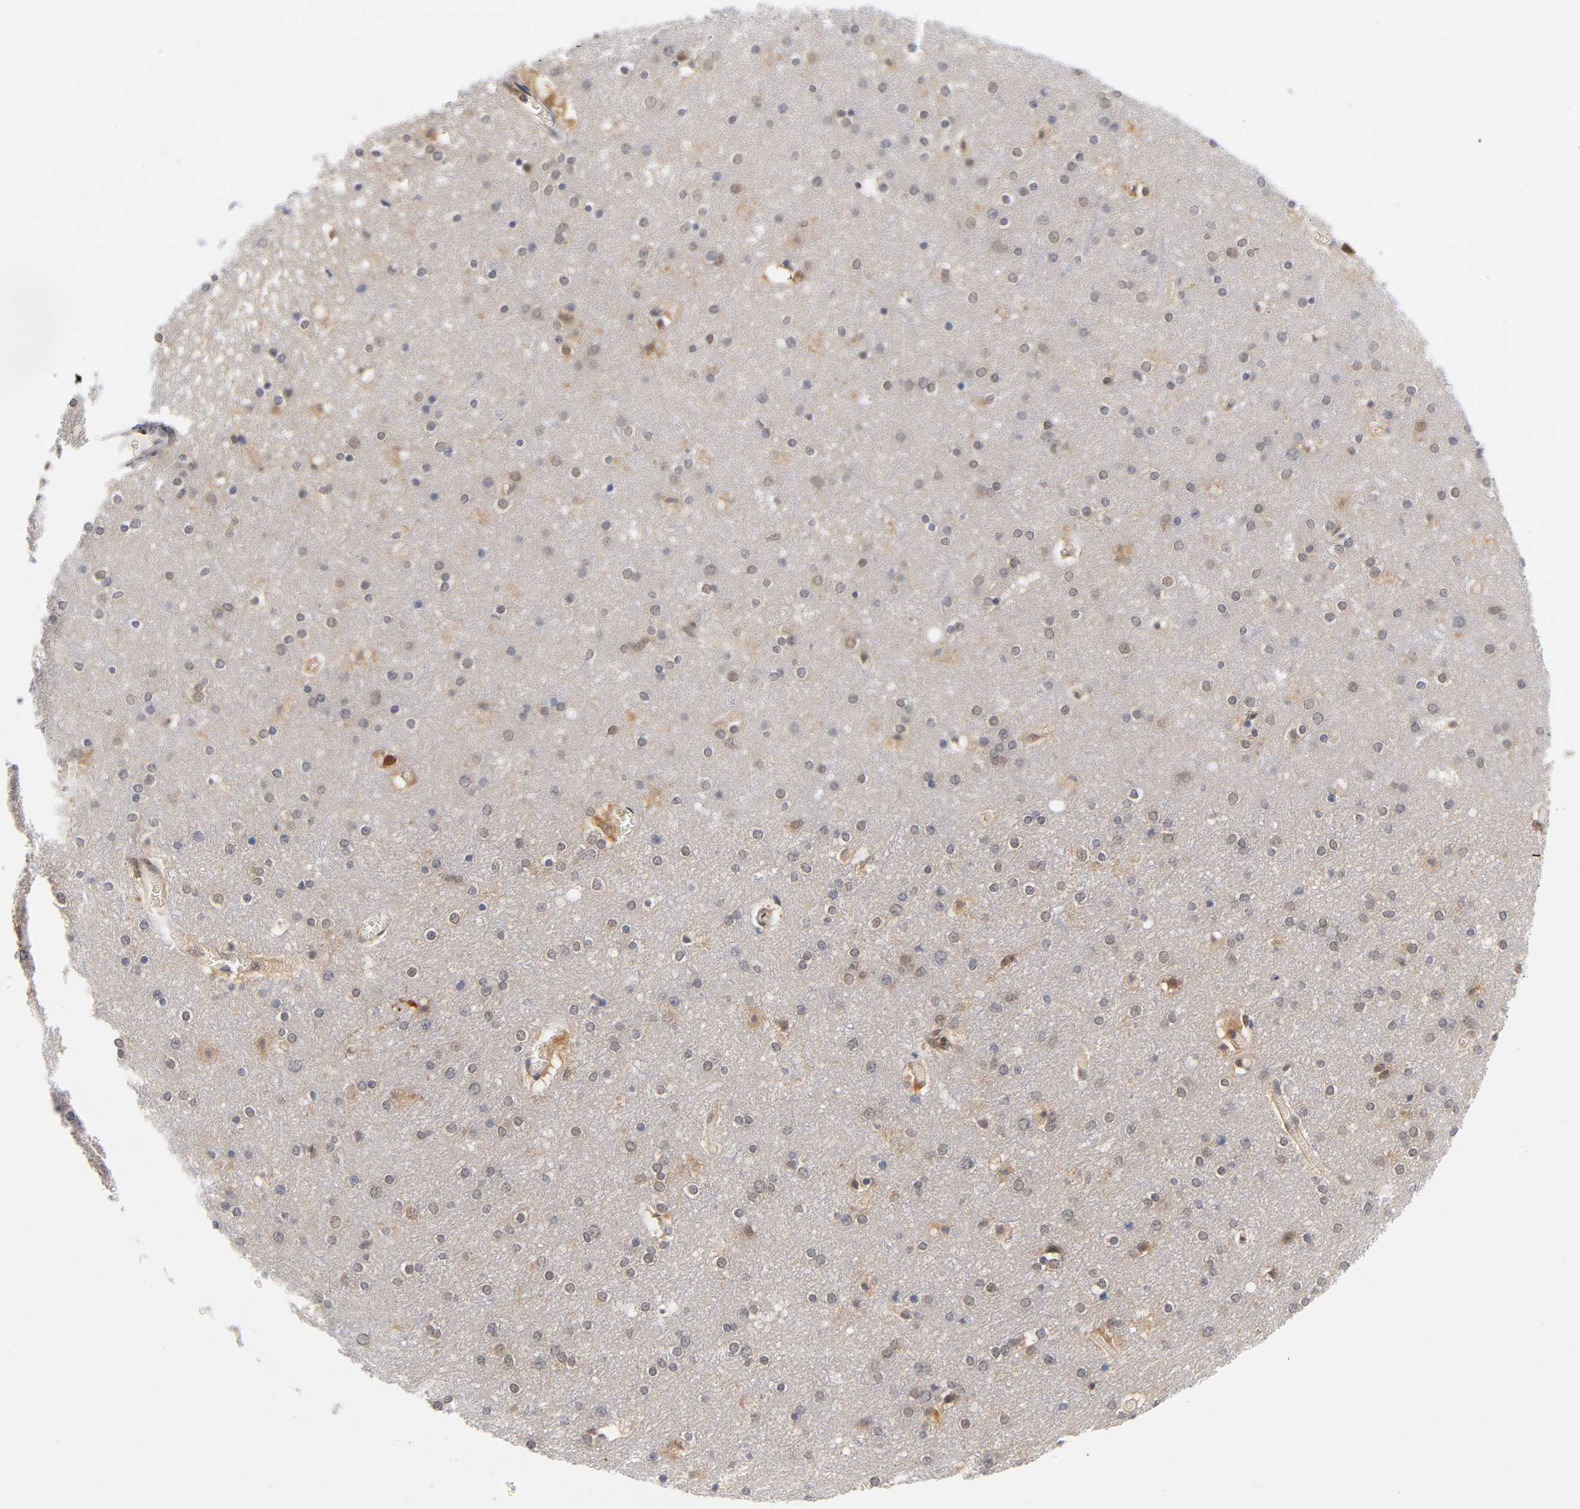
{"staining": {"intensity": "weak", "quantity": "25%-75%", "location": "cytoplasmic/membranous"}, "tissue": "cerebral cortex", "cell_type": "Endothelial cells", "image_type": "normal", "snomed": [{"axis": "morphology", "description": "Normal tissue, NOS"}, {"axis": "topography", "description": "Cerebral cortex"}], "caption": "The micrograph reveals a brown stain indicating the presence of a protein in the cytoplasmic/membranous of endothelial cells in cerebral cortex. (brown staining indicates protein expression, while blue staining denotes nuclei).", "gene": "DFFB", "patient": {"sex": "female", "age": 54}}